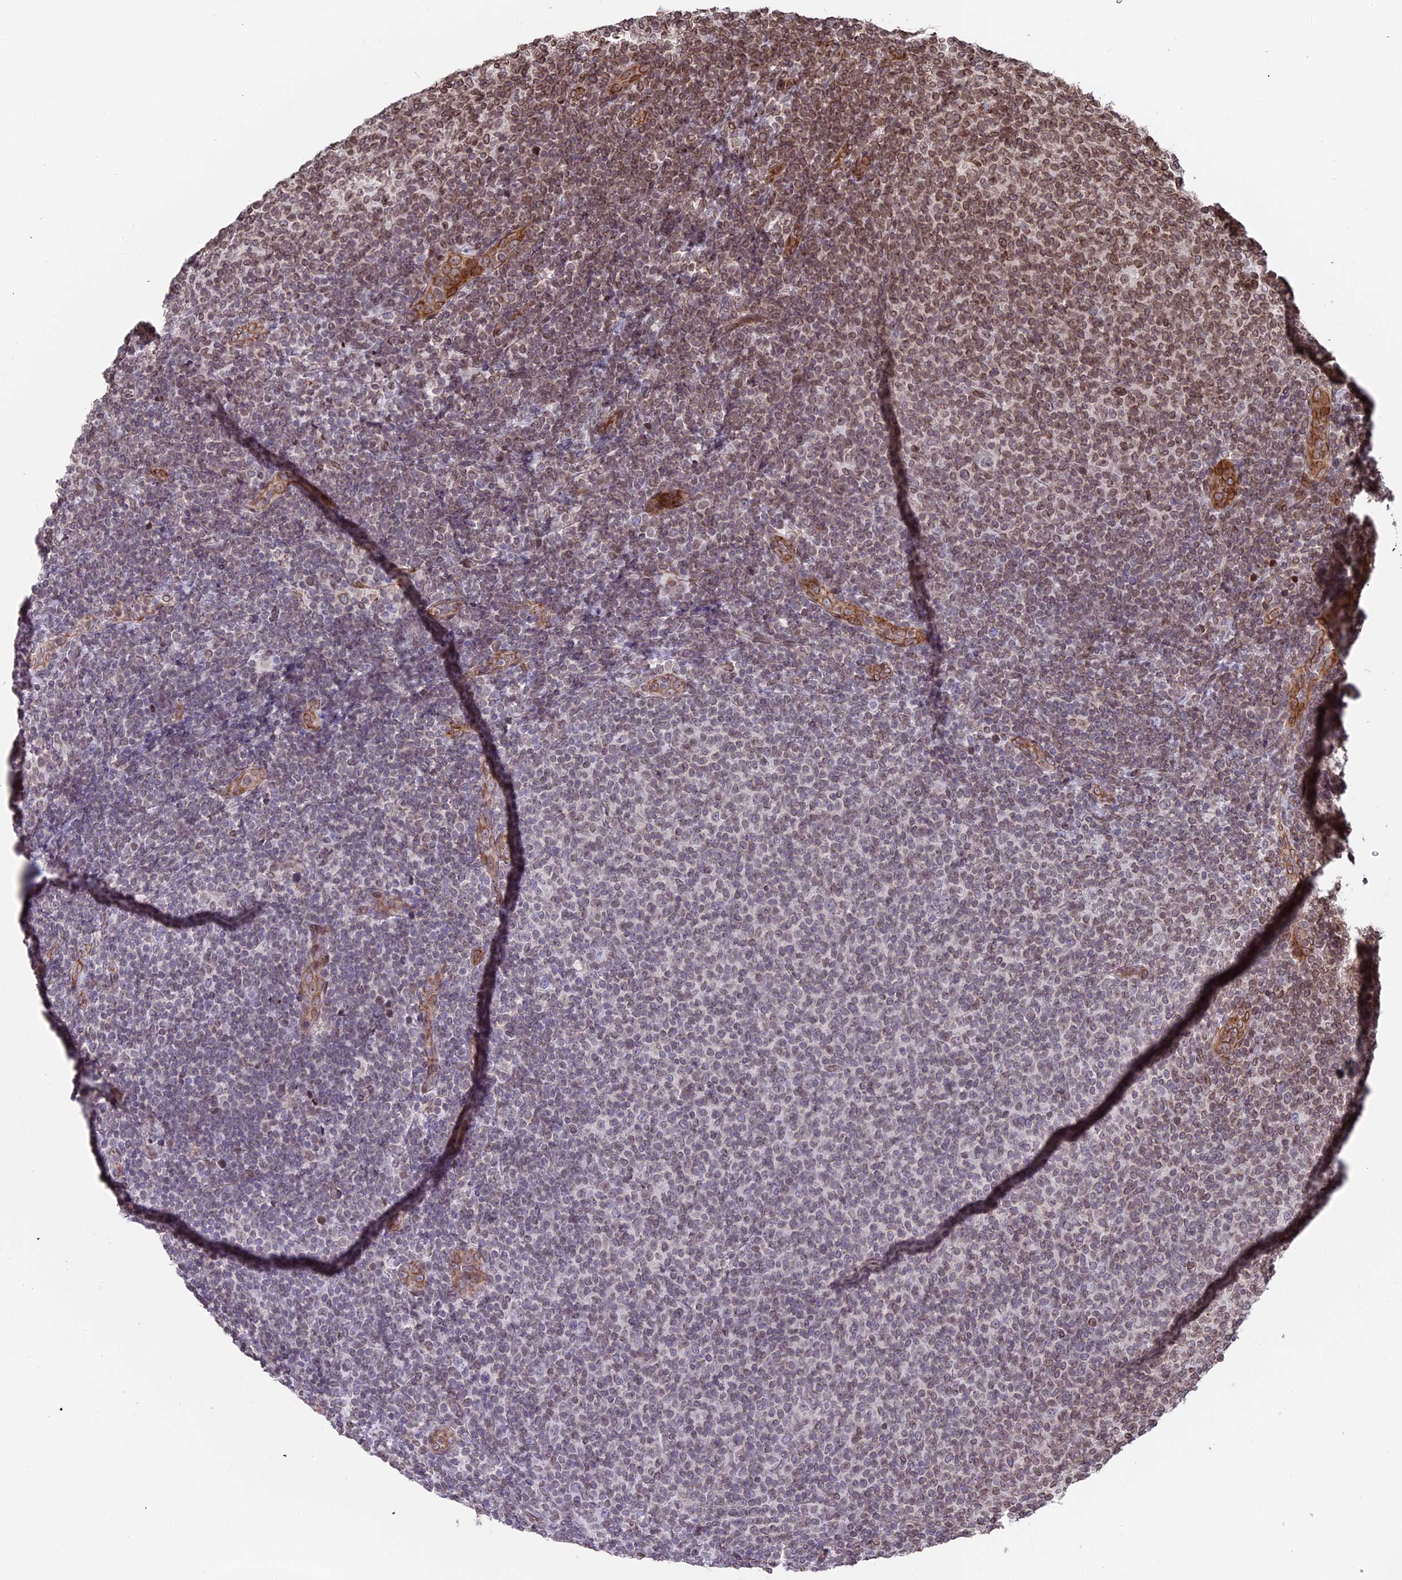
{"staining": {"intensity": "moderate", "quantity": ">75%", "location": "cytoplasmic/membranous,nuclear"}, "tissue": "lymphoma", "cell_type": "Tumor cells", "image_type": "cancer", "snomed": [{"axis": "morphology", "description": "Malignant lymphoma, non-Hodgkin's type, Low grade"}, {"axis": "topography", "description": "Lymph node"}], "caption": "This photomicrograph exhibits lymphoma stained with IHC to label a protein in brown. The cytoplasmic/membranous and nuclear of tumor cells show moderate positivity for the protein. Nuclei are counter-stained blue.", "gene": "PTCHD4", "patient": {"sex": "male", "age": 66}}